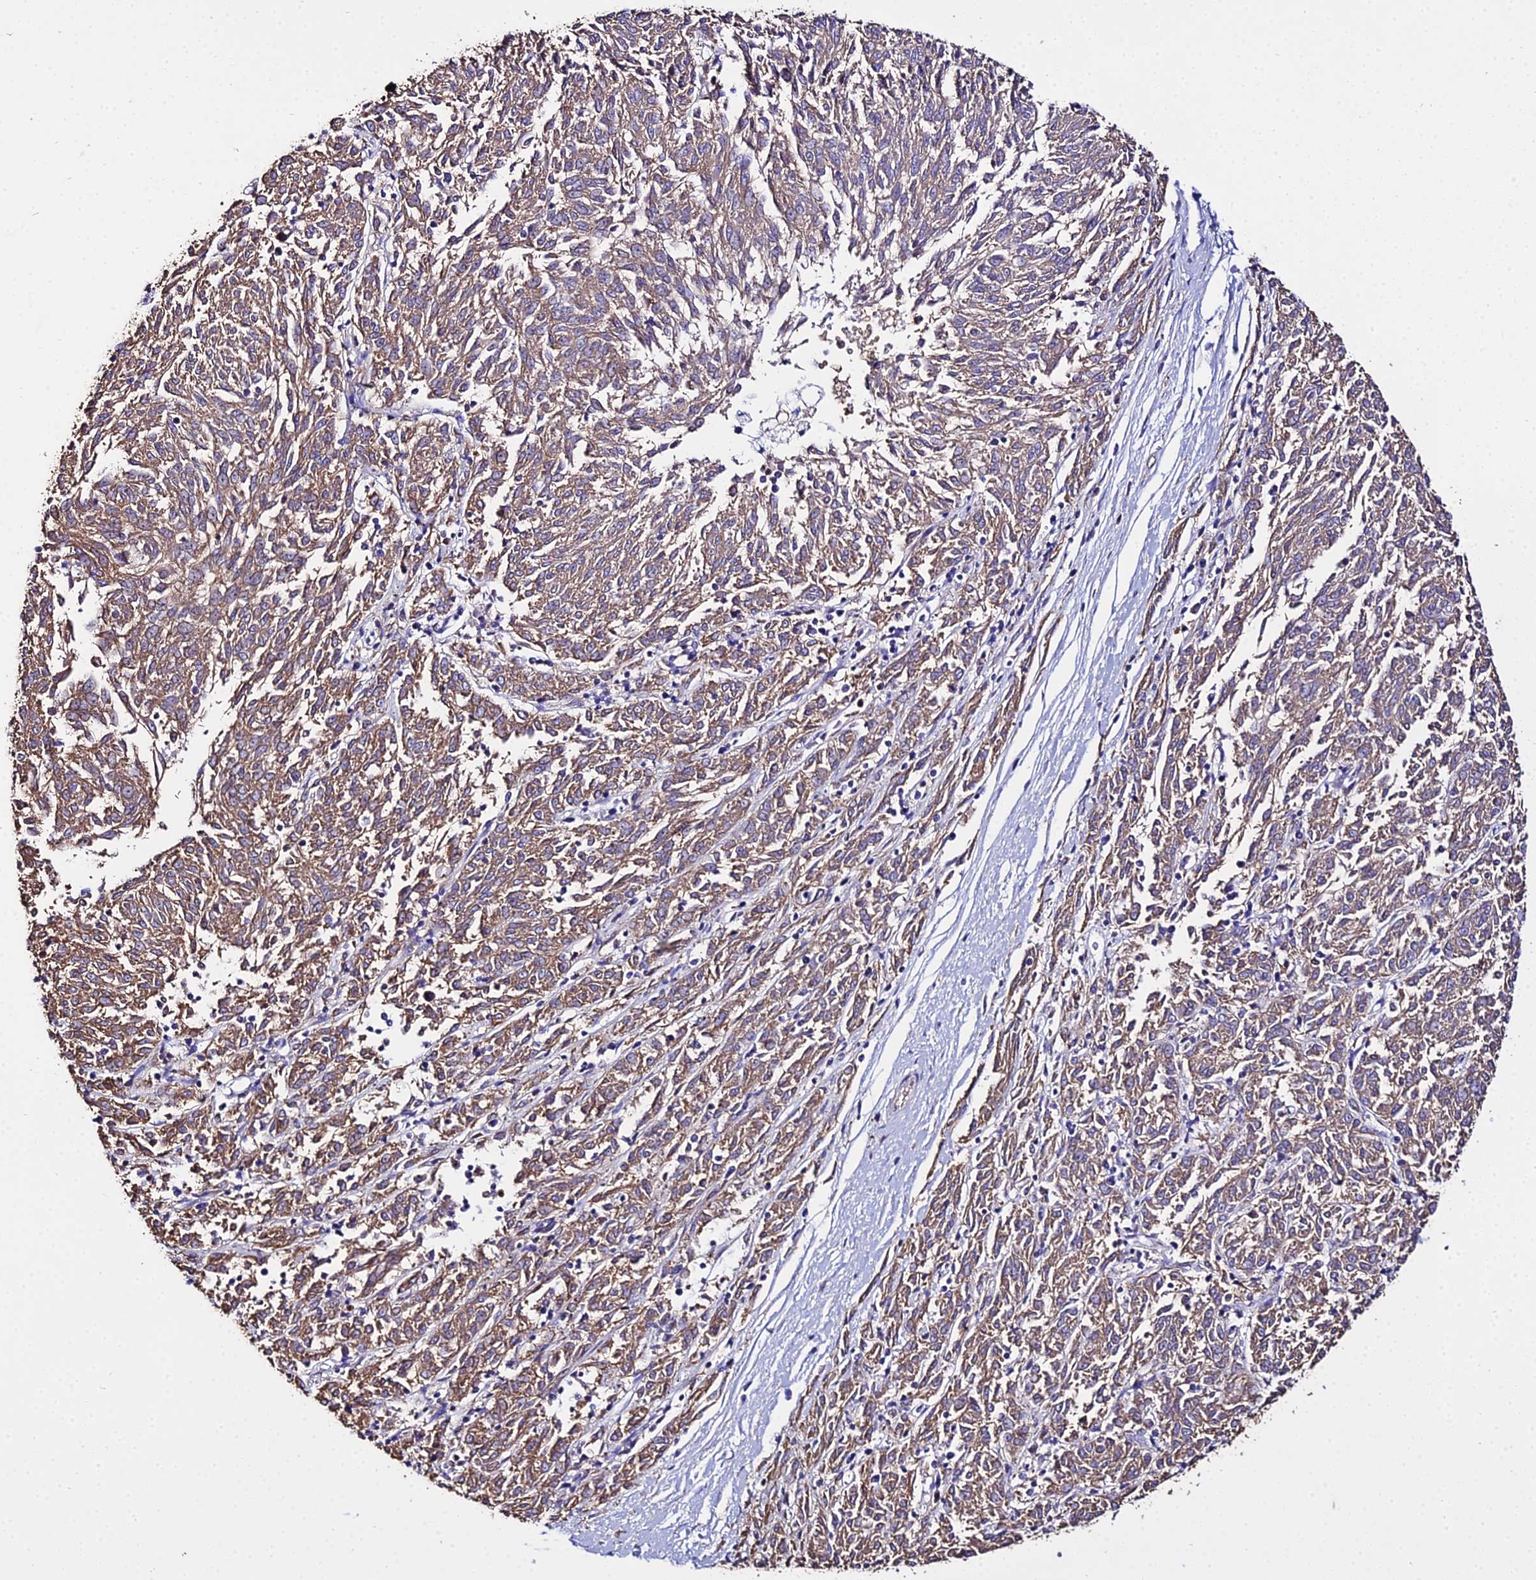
{"staining": {"intensity": "weak", "quantity": ">75%", "location": "cytoplasmic/membranous"}, "tissue": "melanoma", "cell_type": "Tumor cells", "image_type": "cancer", "snomed": [{"axis": "morphology", "description": "Malignant melanoma, NOS"}, {"axis": "topography", "description": "Skin"}], "caption": "Protein expression analysis of human melanoma reveals weak cytoplasmic/membranous expression in approximately >75% of tumor cells.", "gene": "TUBA3D", "patient": {"sex": "female", "age": 72}}